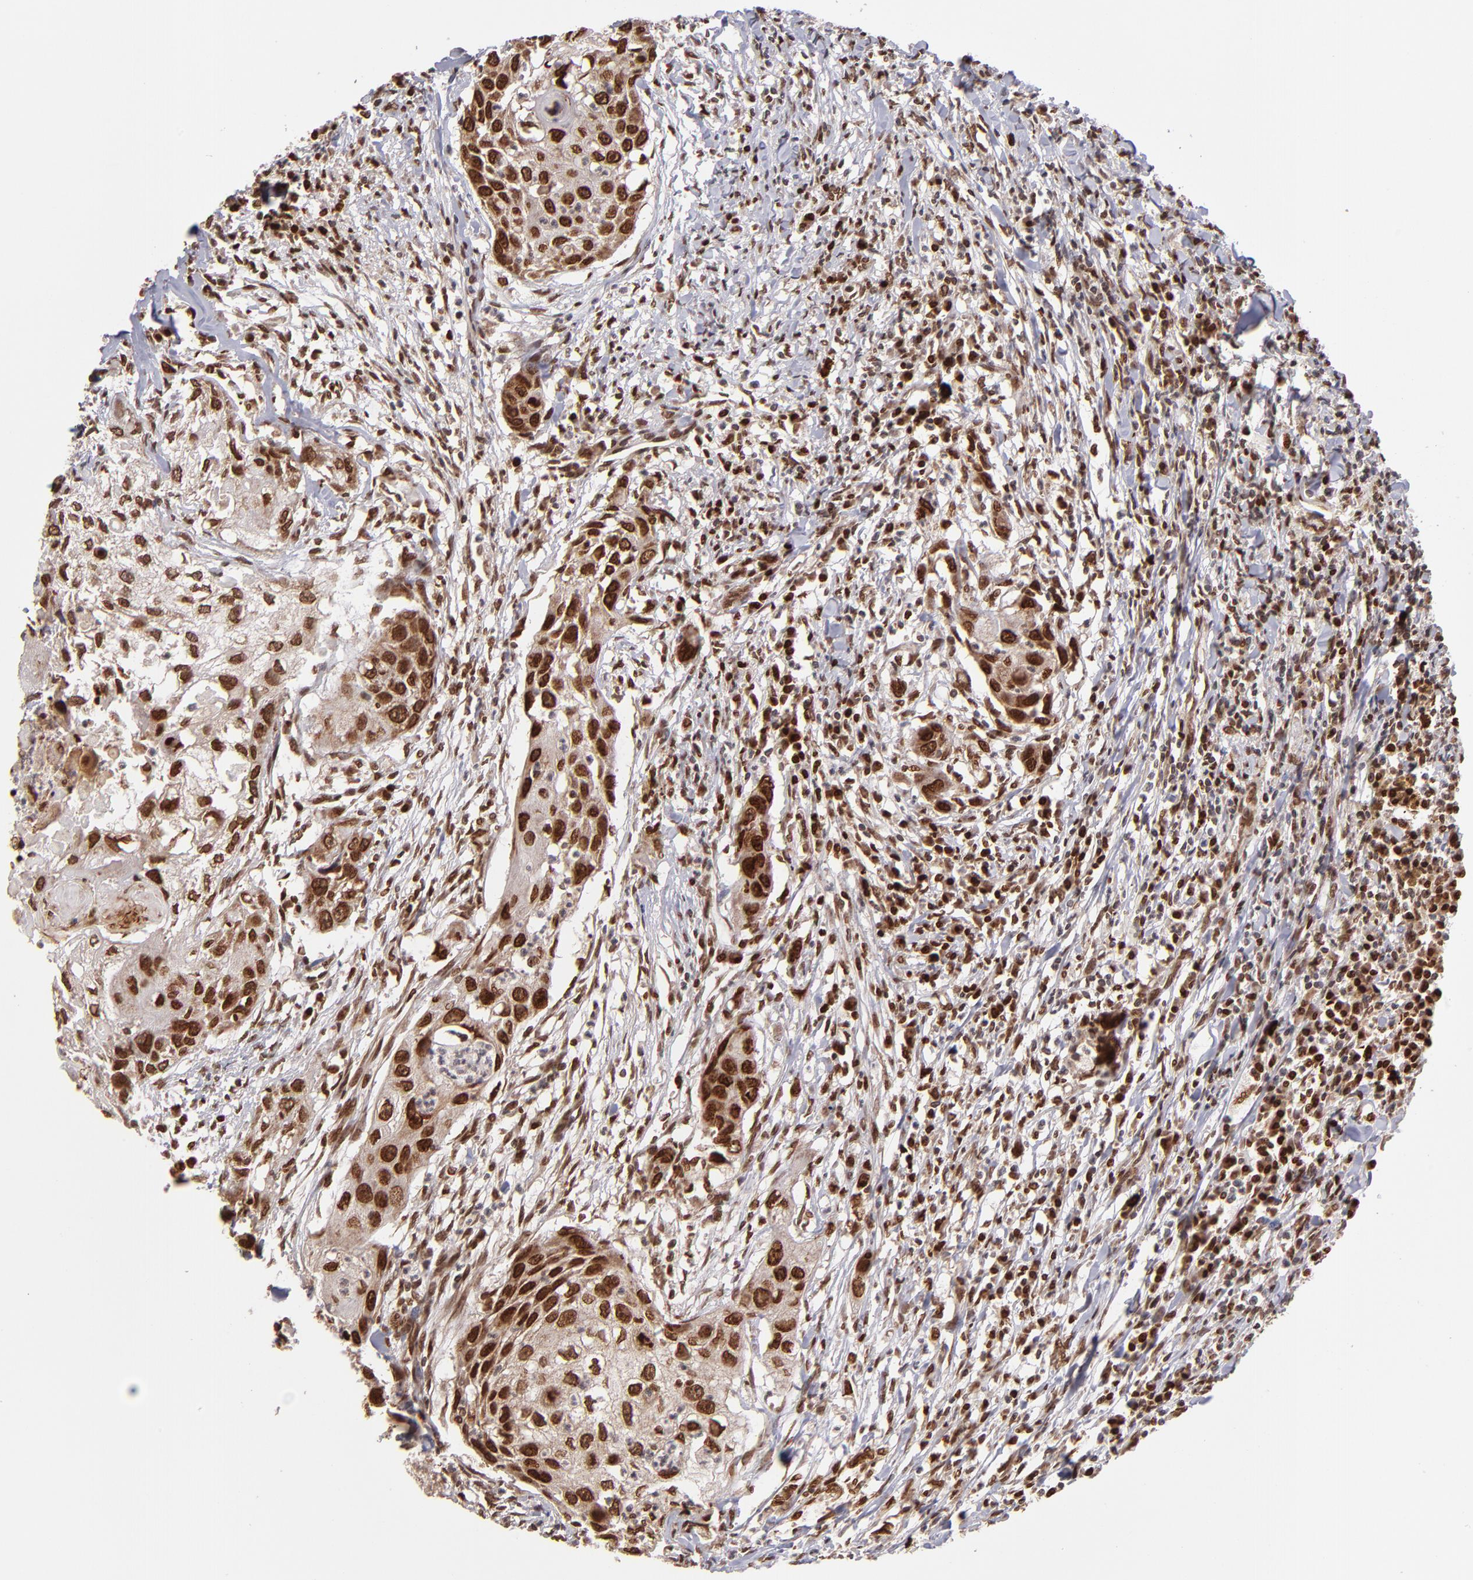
{"staining": {"intensity": "strong", "quantity": ">75%", "location": "cytoplasmic/membranous,nuclear"}, "tissue": "head and neck cancer", "cell_type": "Tumor cells", "image_type": "cancer", "snomed": [{"axis": "morphology", "description": "Squamous cell carcinoma, NOS"}, {"axis": "topography", "description": "Head-Neck"}], "caption": "Strong cytoplasmic/membranous and nuclear protein expression is appreciated in approximately >75% of tumor cells in head and neck cancer.", "gene": "TOP1MT", "patient": {"sex": "male", "age": 64}}